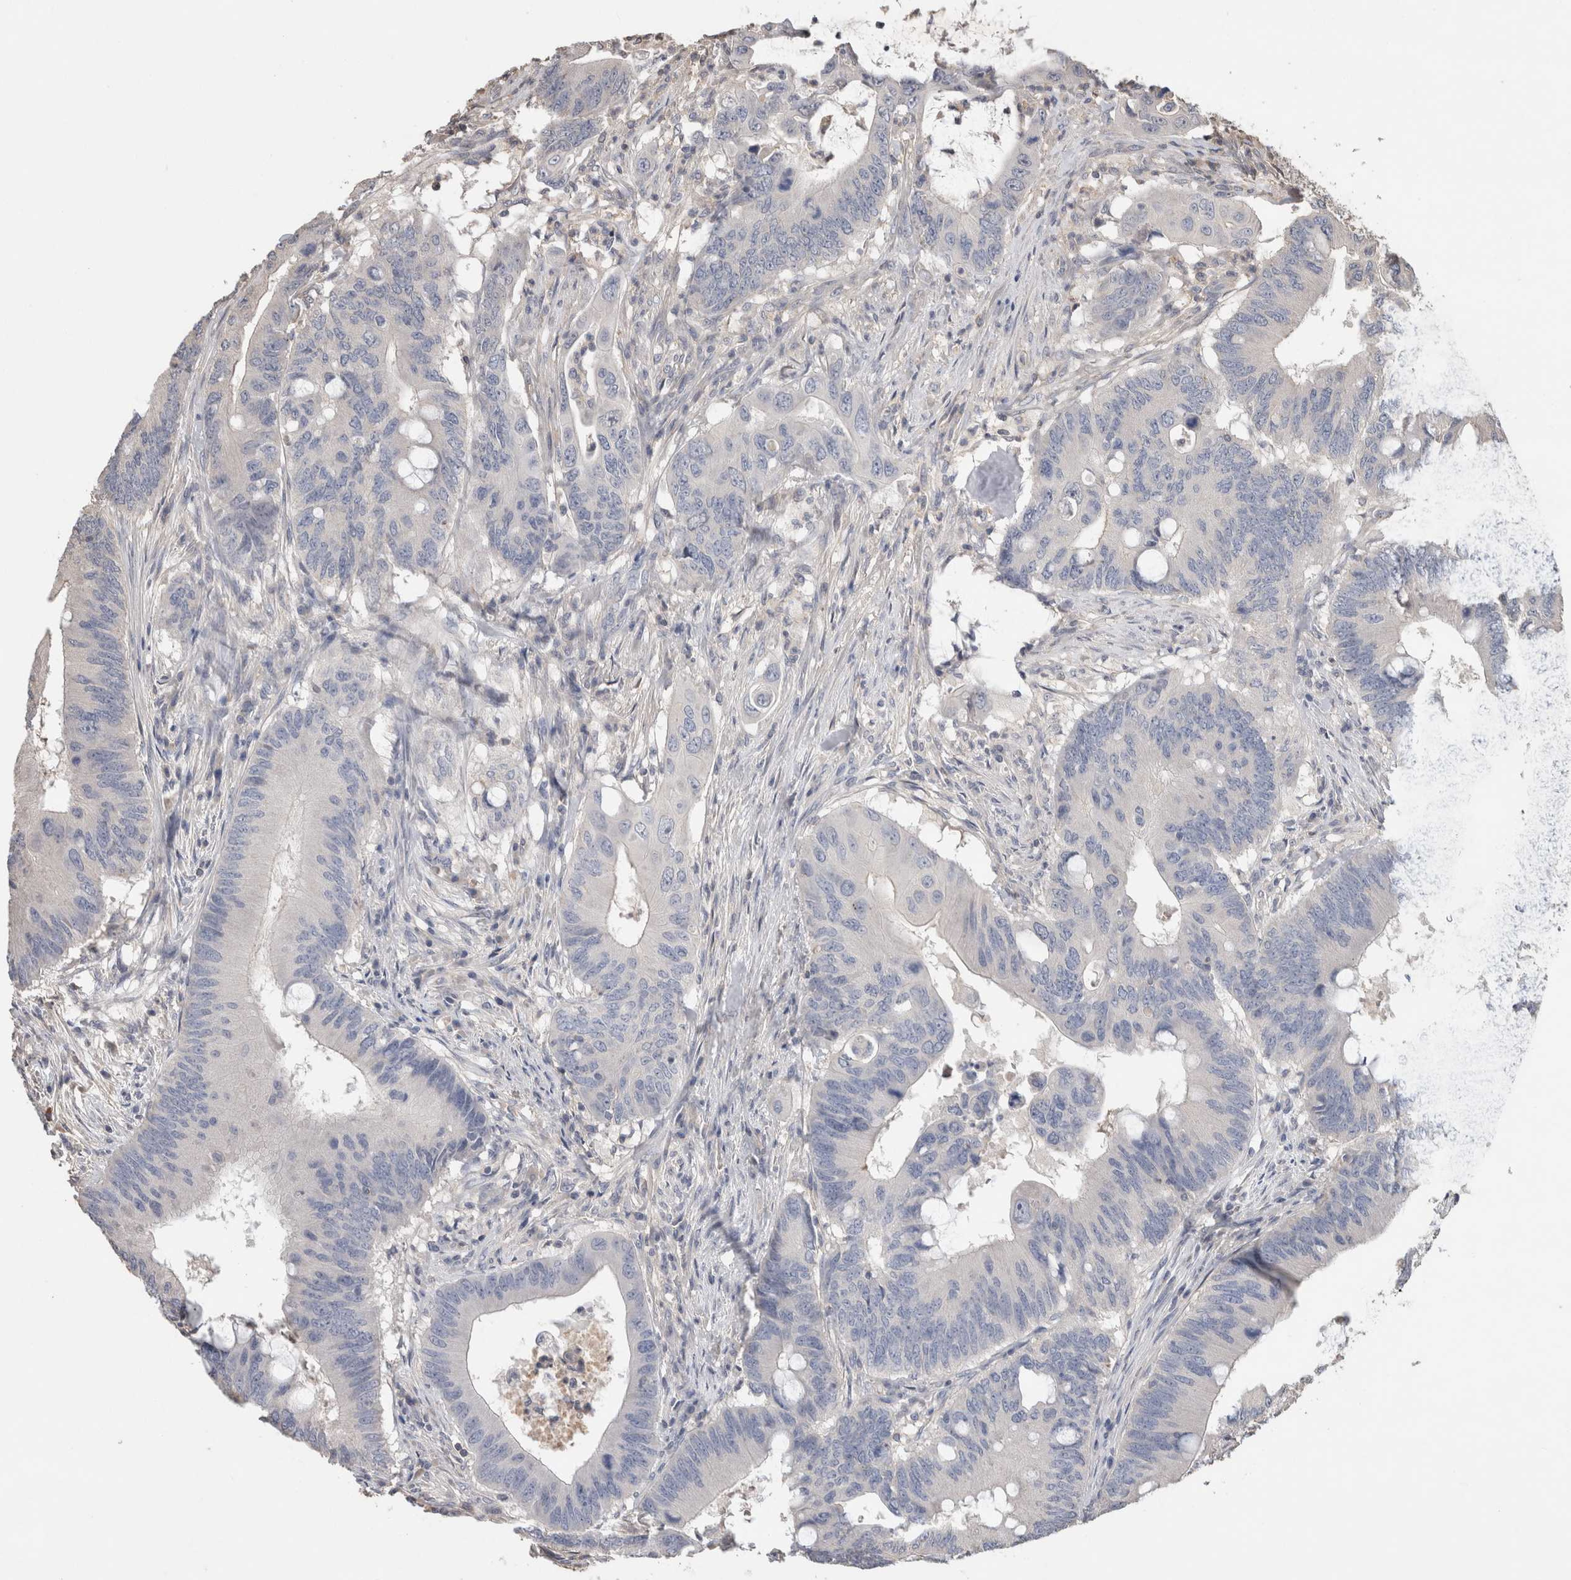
{"staining": {"intensity": "negative", "quantity": "none", "location": "none"}, "tissue": "colorectal cancer", "cell_type": "Tumor cells", "image_type": "cancer", "snomed": [{"axis": "morphology", "description": "Adenocarcinoma, NOS"}, {"axis": "topography", "description": "Colon"}], "caption": "Tumor cells show no significant positivity in adenocarcinoma (colorectal).", "gene": "TRIM5", "patient": {"sex": "male", "age": 71}}